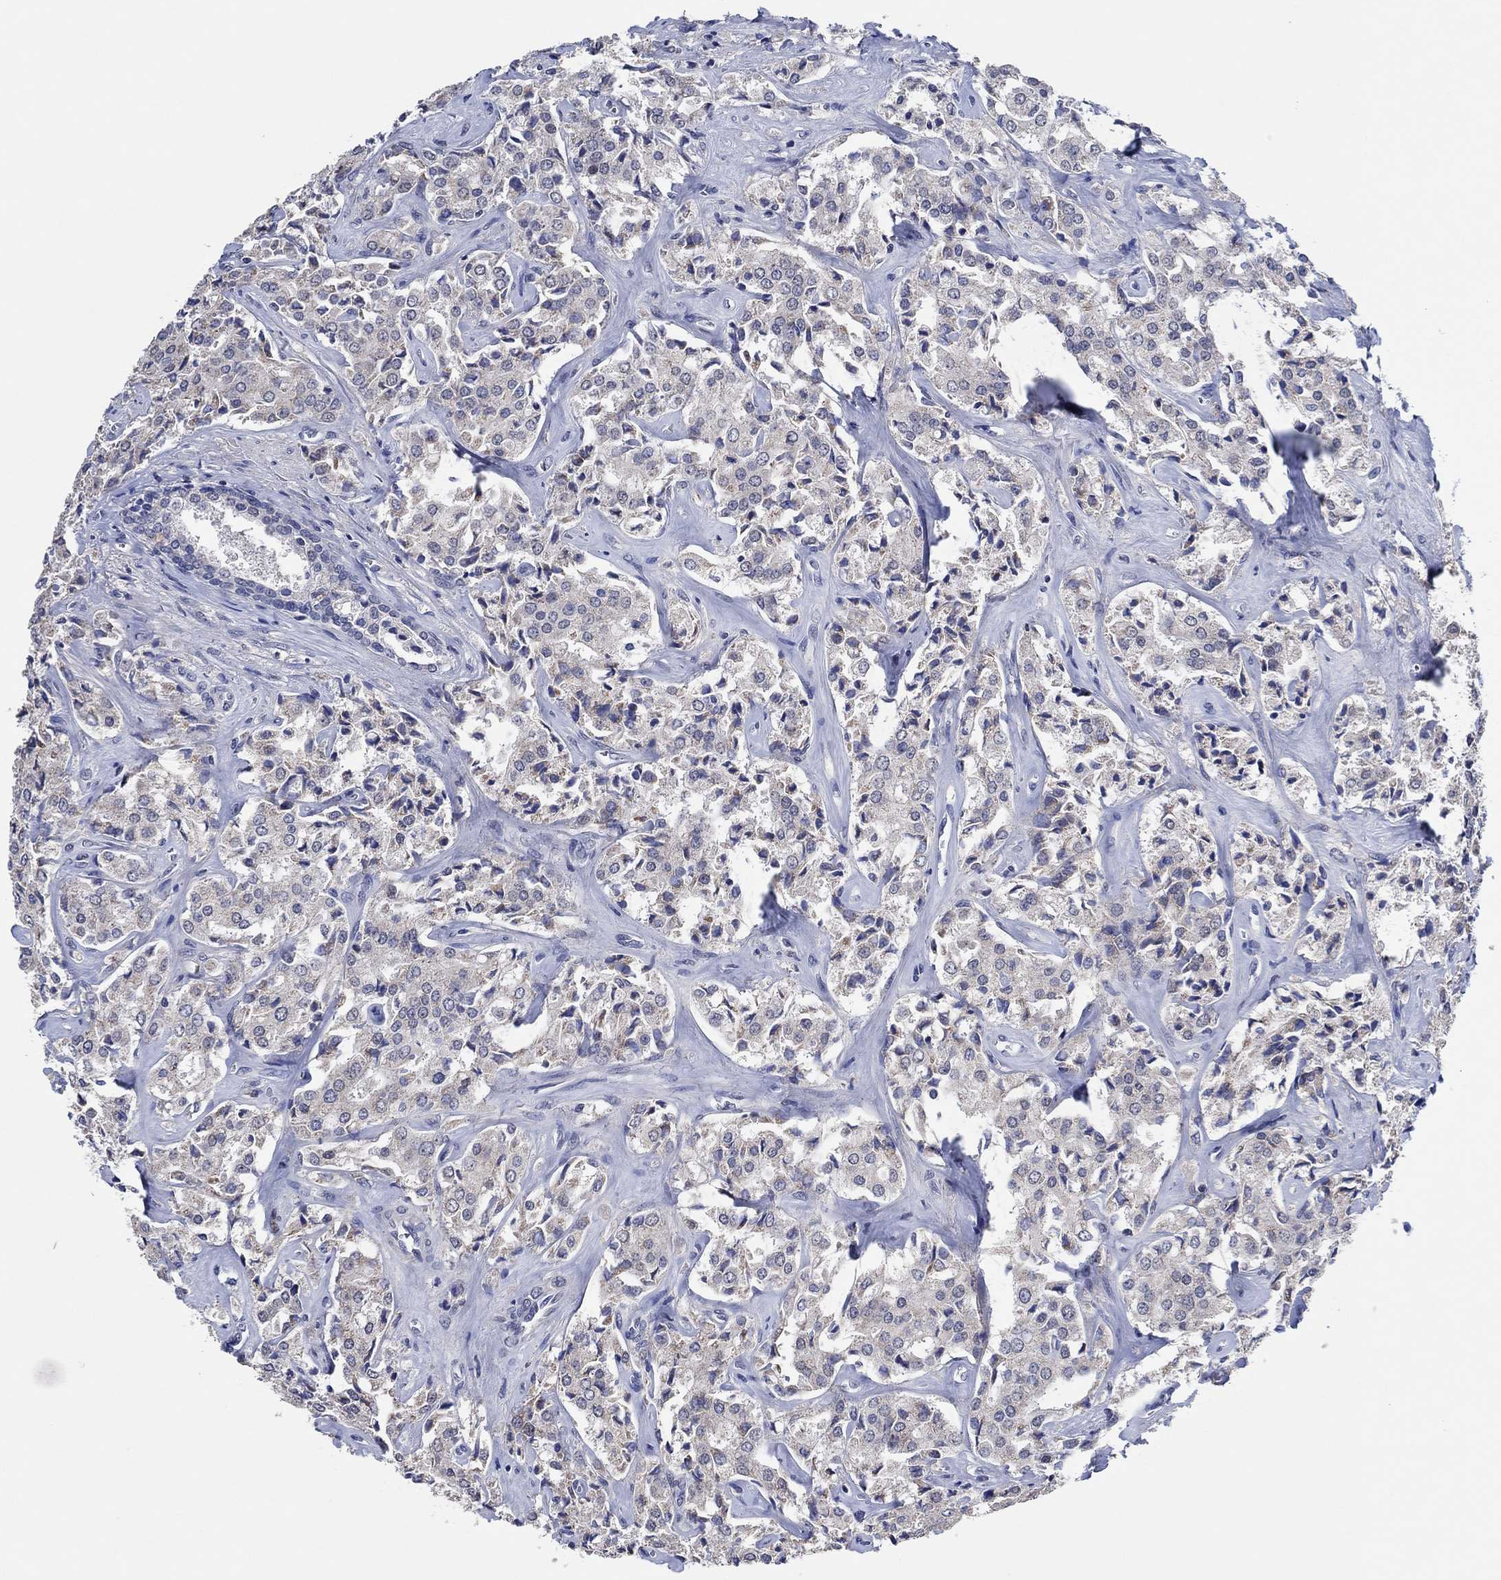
{"staining": {"intensity": "negative", "quantity": "none", "location": "none"}, "tissue": "prostate cancer", "cell_type": "Tumor cells", "image_type": "cancer", "snomed": [{"axis": "morphology", "description": "Adenocarcinoma, NOS"}, {"axis": "topography", "description": "Prostate"}], "caption": "IHC of prostate cancer (adenocarcinoma) shows no expression in tumor cells. (Brightfield microscopy of DAB immunohistochemistry at high magnification).", "gene": "PRRT3", "patient": {"sex": "male", "age": 66}}